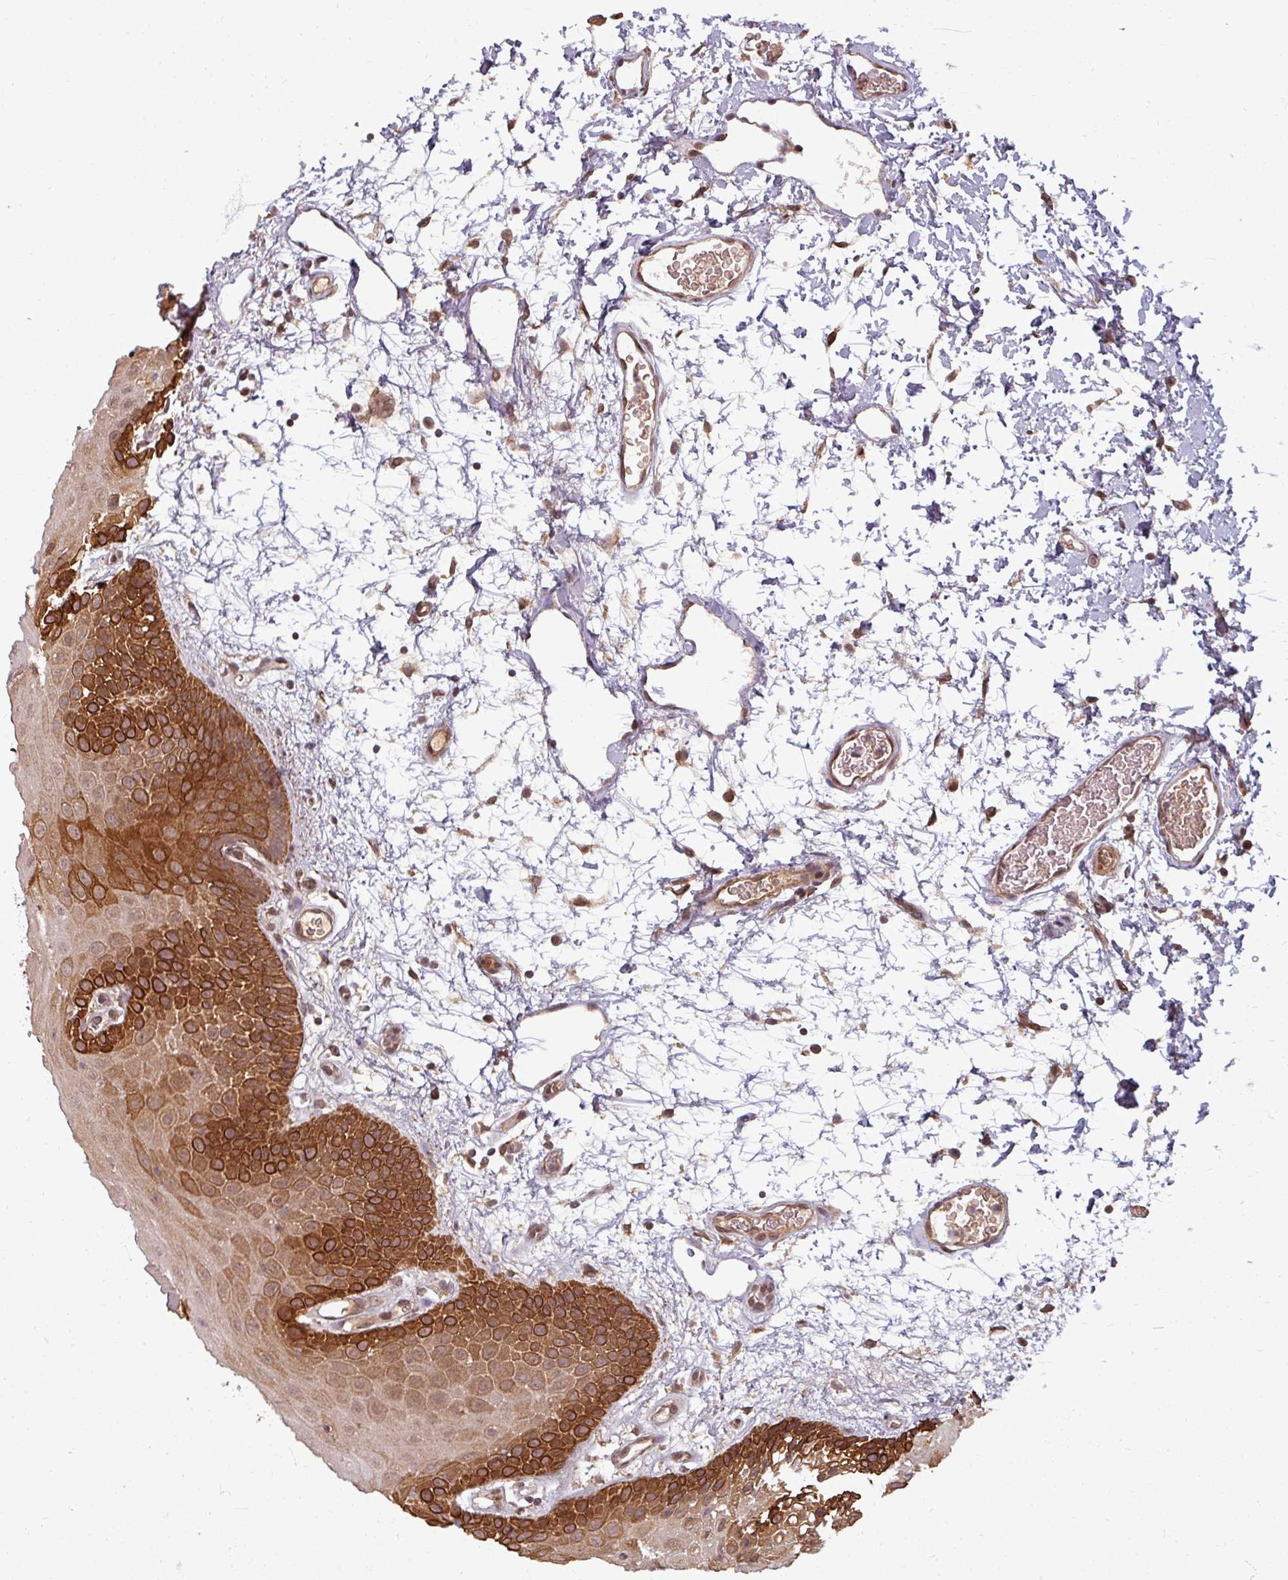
{"staining": {"intensity": "strong", "quantity": ">75%", "location": "cytoplasmic/membranous"}, "tissue": "oral mucosa", "cell_type": "Squamous epithelial cells", "image_type": "normal", "snomed": [{"axis": "morphology", "description": "Normal tissue, NOS"}, {"axis": "morphology", "description": "Squamous cell carcinoma, NOS"}, {"axis": "topography", "description": "Oral tissue"}, {"axis": "topography", "description": "Tounge, NOS"}, {"axis": "topography", "description": "Head-Neck"}], "caption": "Brown immunohistochemical staining in unremarkable human oral mucosa shows strong cytoplasmic/membranous expression in approximately >75% of squamous epithelial cells.", "gene": "SWI5", "patient": {"sex": "male", "age": 76}}